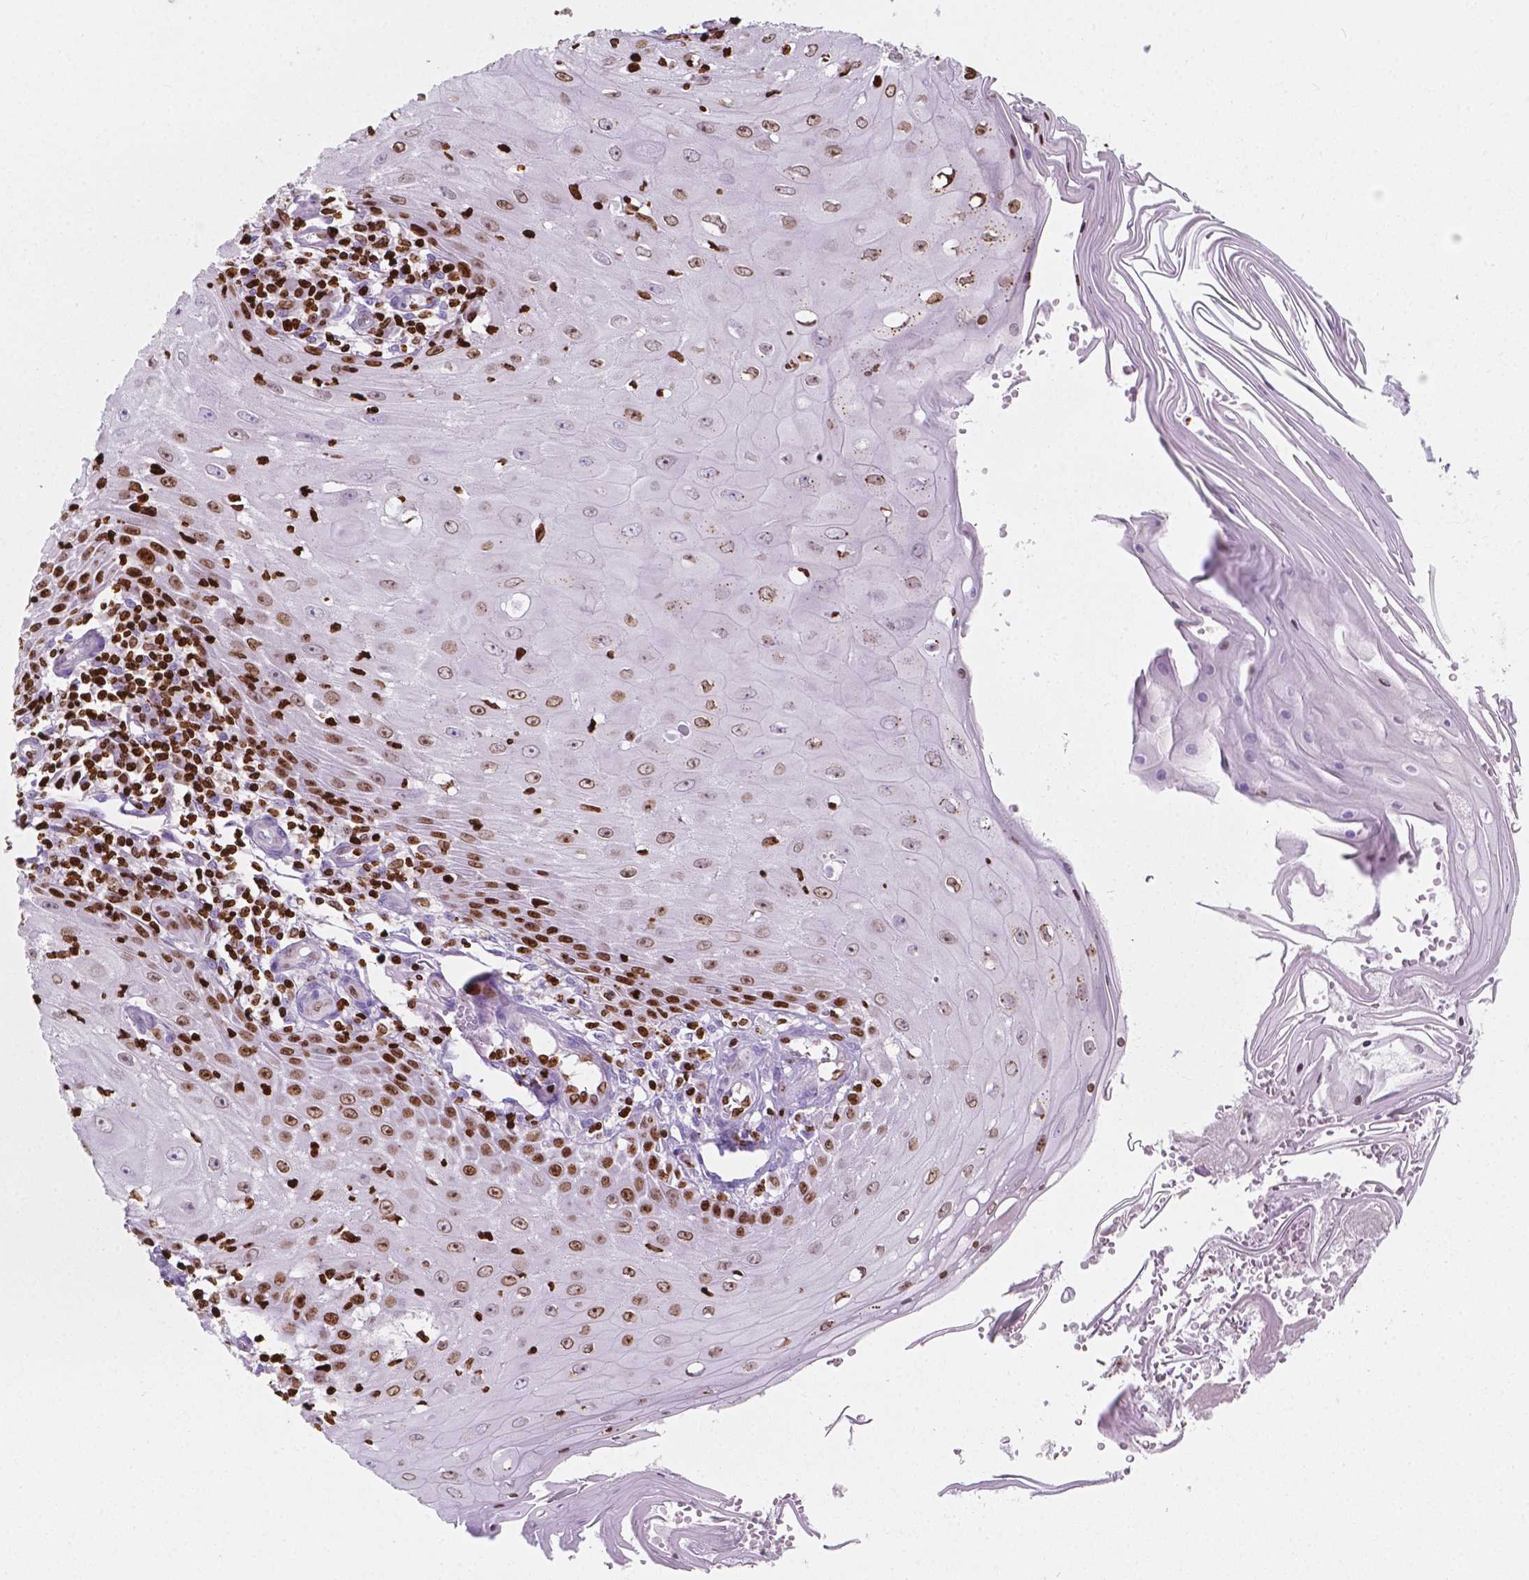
{"staining": {"intensity": "moderate", "quantity": "25%-75%", "location": "nuclear"}, "tissue": "skin cancer", "cell_type": "Tumor cells", "image_type": "cancer", "snomed": [{"axis": "morphology", "description": "Squamous cell carcinoma, NOS"}, {"axis": "topography", "description": "Skin"}], "caption": "Protein analysis of skin cancer tissue demonstrates moderate nuclear positivity in about 25%-75% of tumor cells.", "gene": "CBY3", "patient": {"sex": "female", "age": 73}}